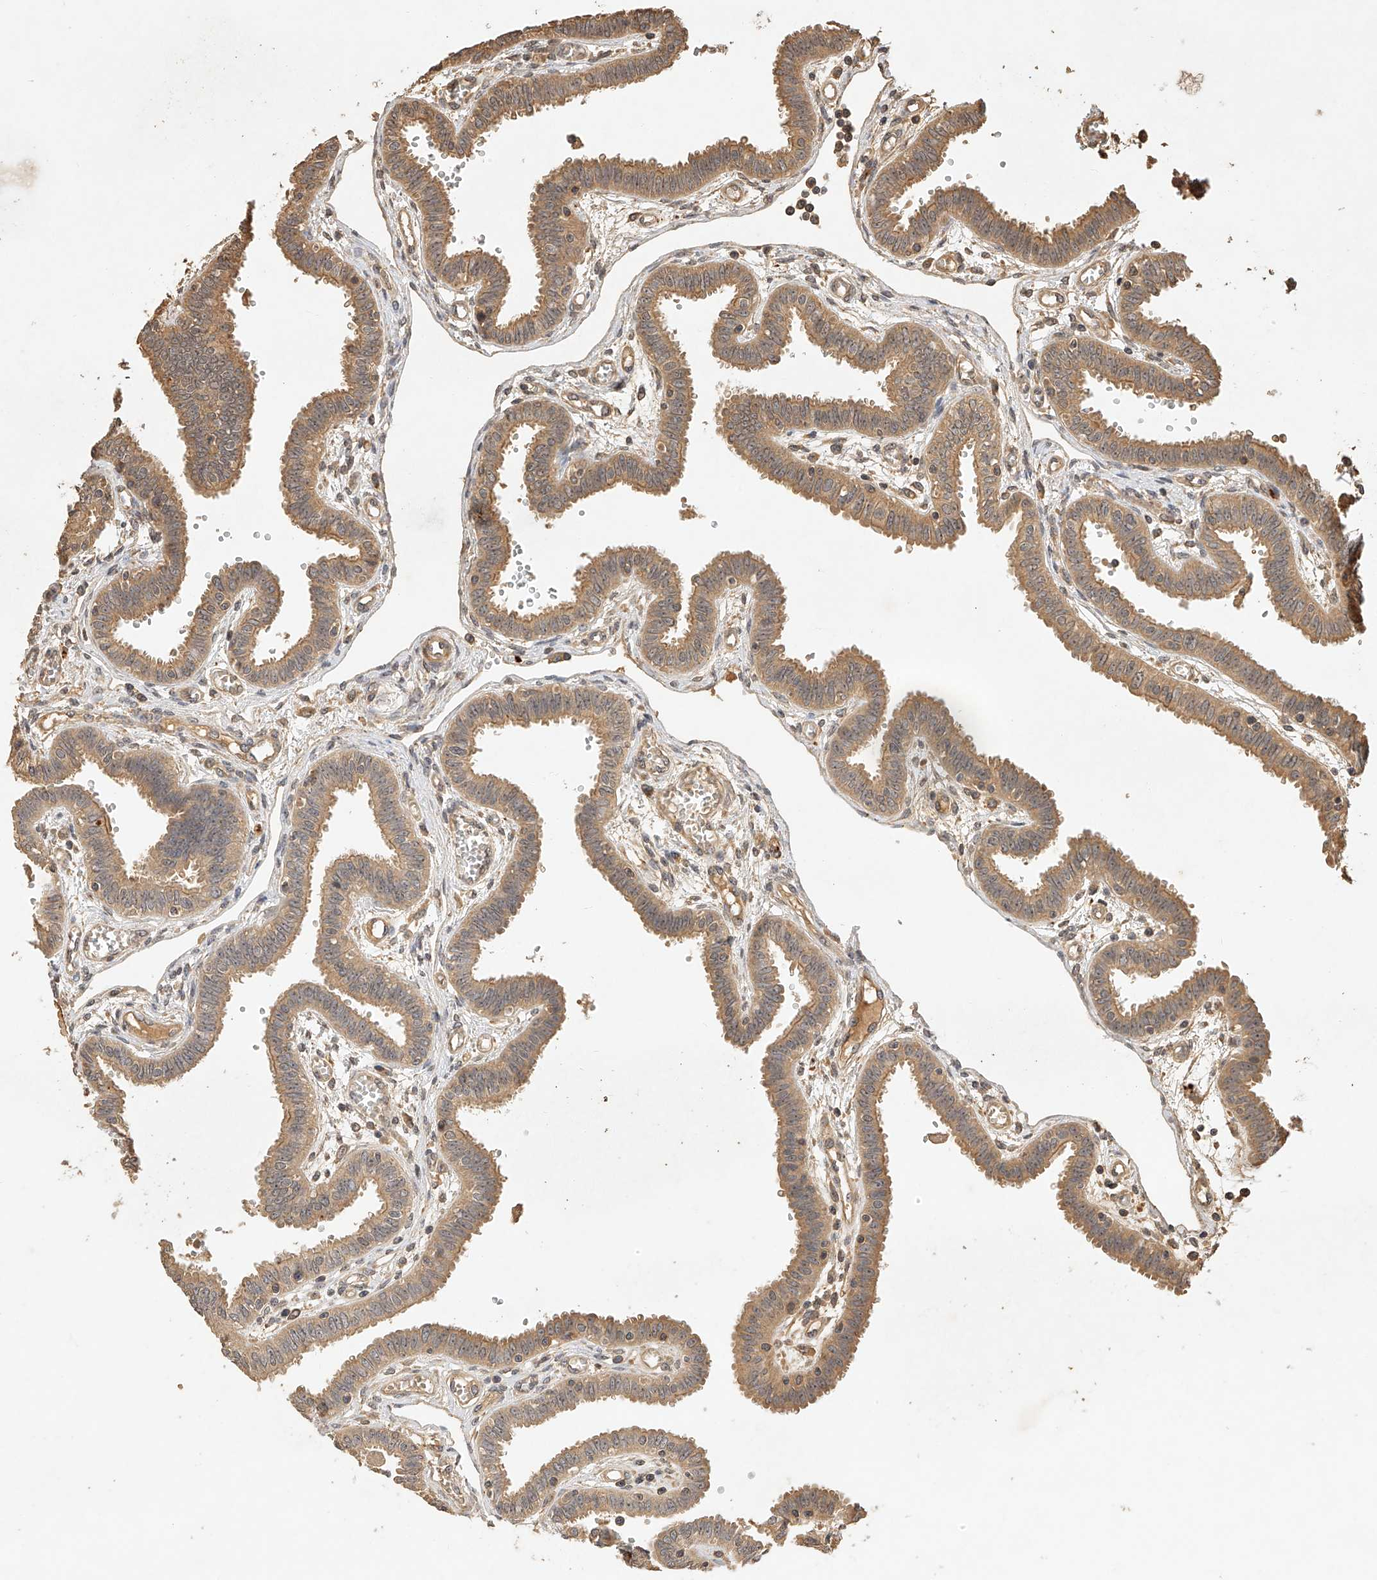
{"staining": {"intensity": "moderate", "quantity": ">75%", "location": "cytoplasmic/membranous,nuclear"}, "tissue": "fallopian tube", "cell_type": "Glandular cells", "image_type": "normal", "snomed": [{"axis": "morphology", "description": "Normal tissue, NOS"}, {"axis": "topography", "description": "Fallopian tube"}], "caption": "This micrograph displays immunohistochemistry staining of unremarkable fallopian tube, with medium moderate cytoplasmic/membranous,nuclear staining in approximately >75% of glandular cells.", "gene": "NSMAF", "patient": {"sex": "female", "age": 32}}